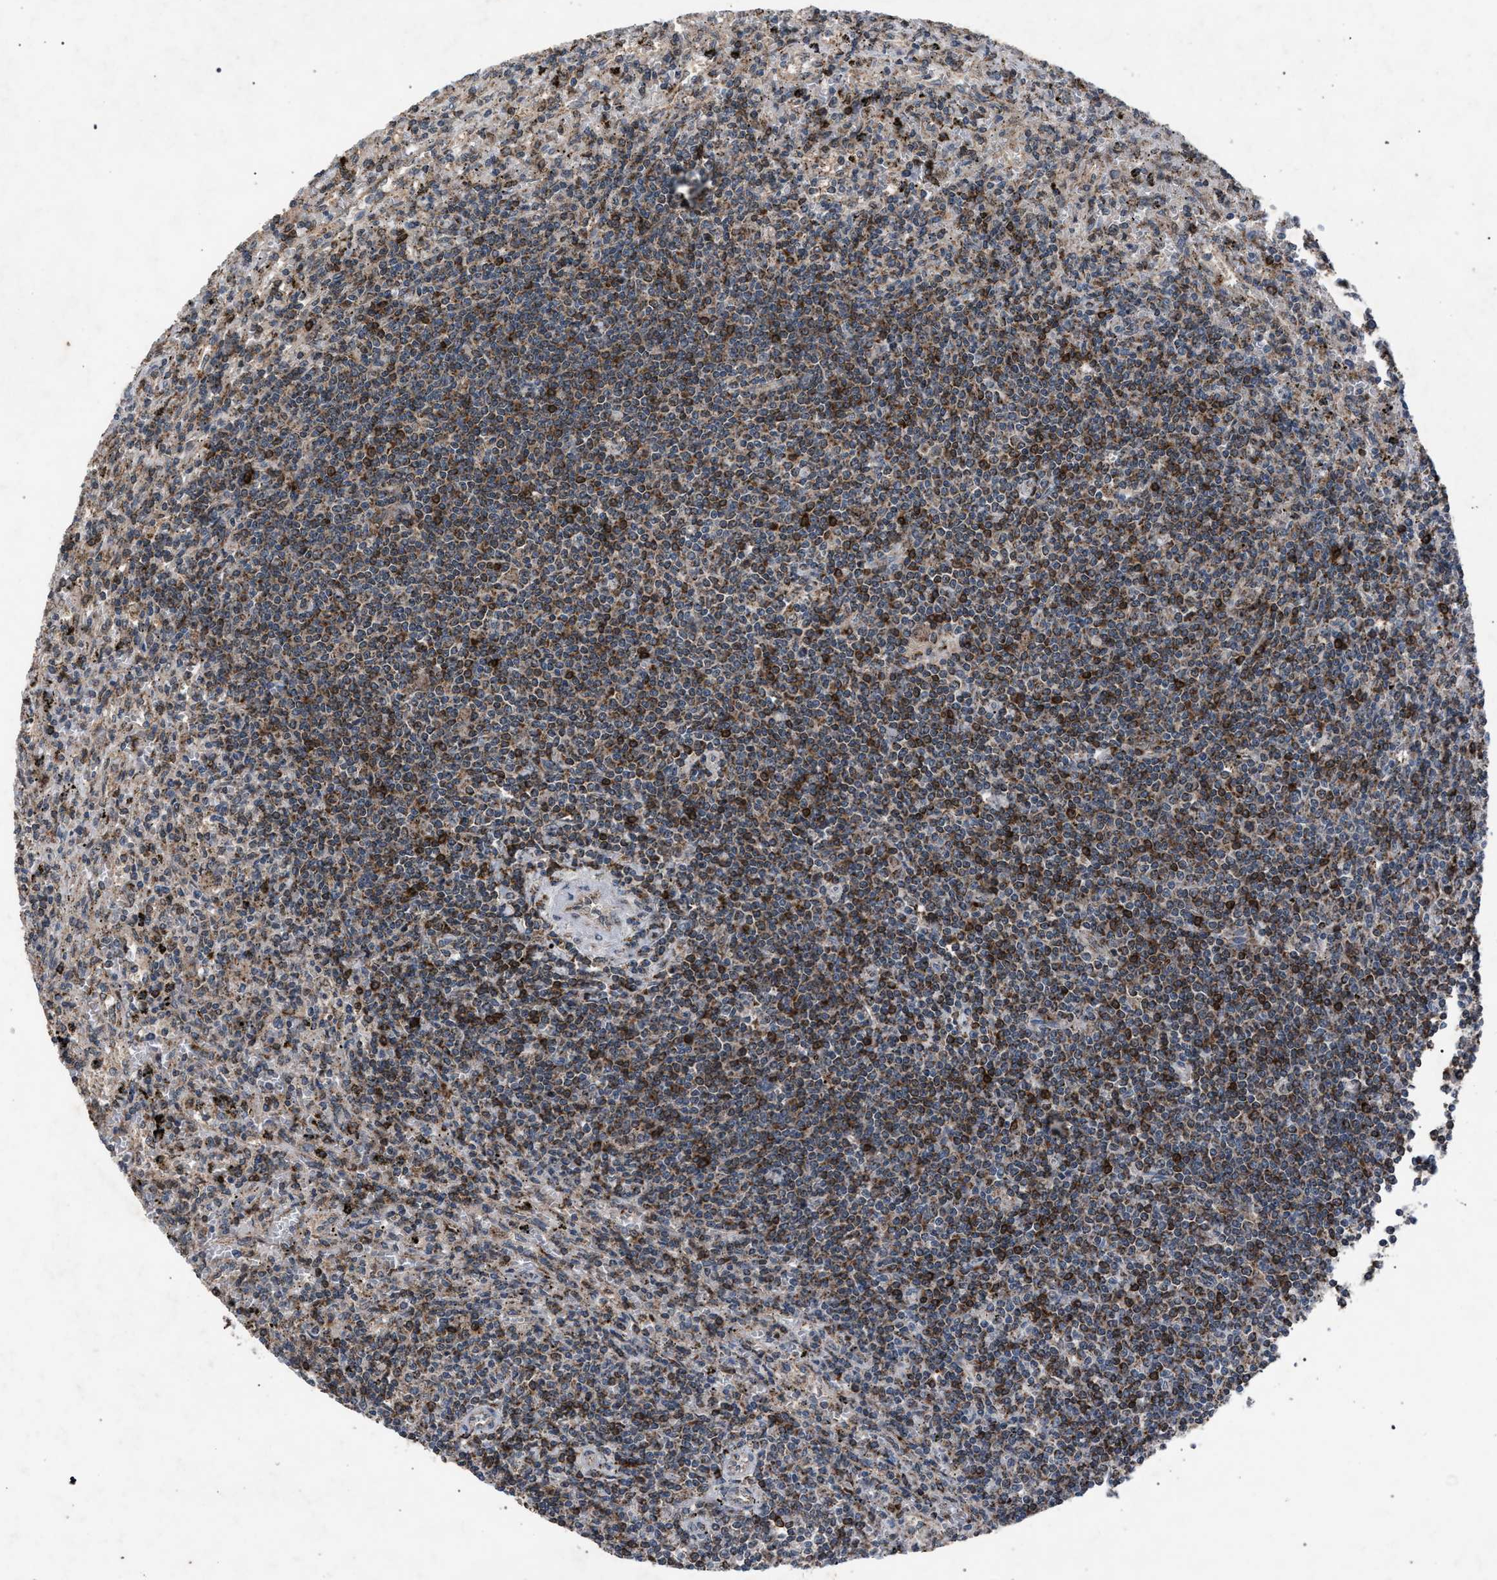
{"staining": {"intensity": "strong", "quantity": "25%-75%", "location": "cytoplasmic/membranous"}, "tissue": "lymphoma", "cell_type": "Tumor cells", "image_type": "cancer", "snomed": [{"axis": "morphology", "description": "Malignant lymphoma, non-Hodgkin's type, Low grade"}, {"axis": "topography", "description": "Spleen"}], "caption": "Lymphoma was stained to show a protein in brown. There is high levels of strong cytoplasmic/membranous positivity in about 25%-75% of tumor cells.", "gene": "HSD17B4", "patient": {"sex": "male", "age": 76}}